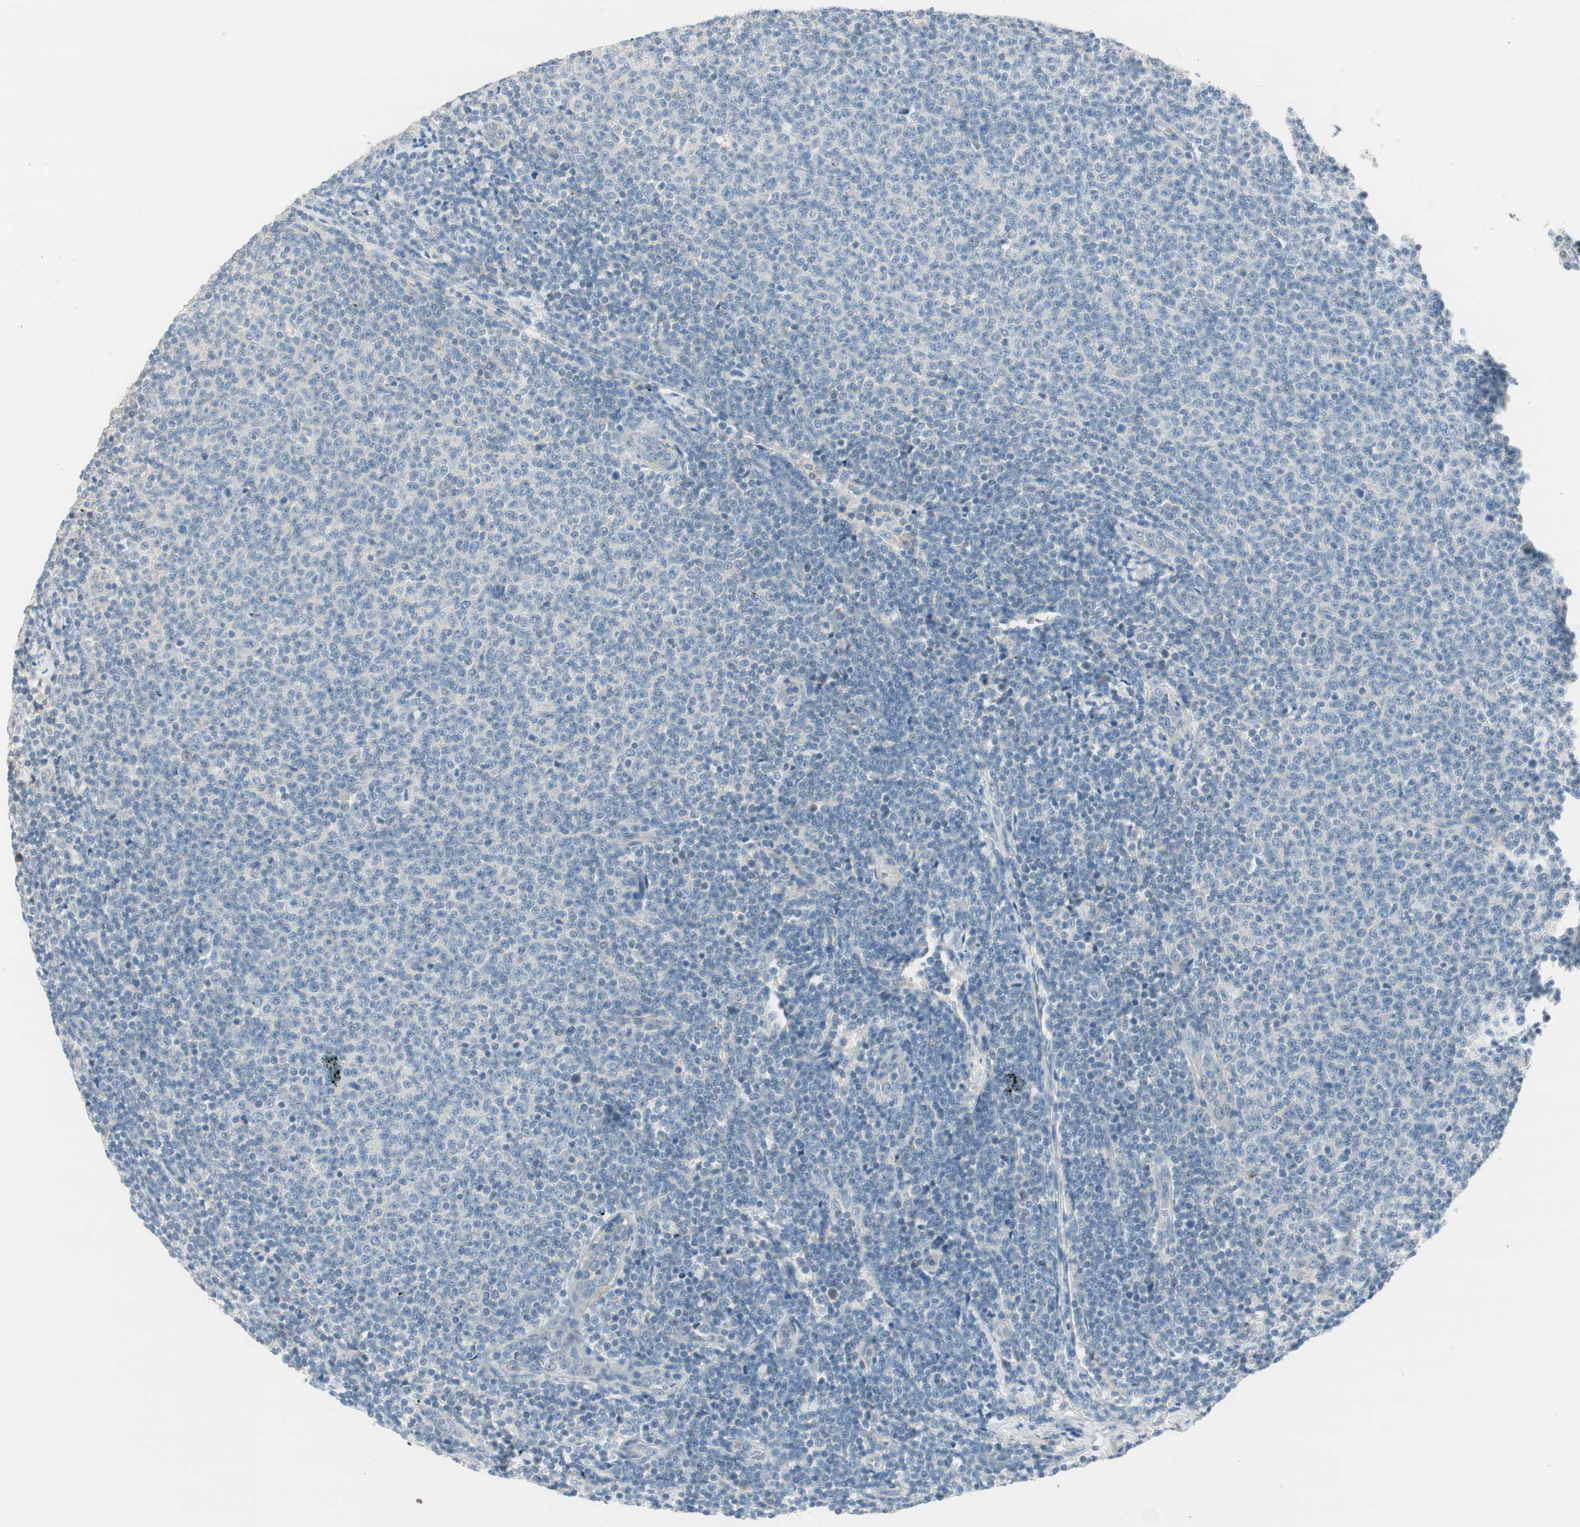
{"staining": {"intensity": "negative", "quantity": "none", "location": "none"}, "tissue": "lymphoma", "cell_type": "Tumor cells", "image_type": "cancer", "snomed": [{"axis": "morphology", "description": "Malignant lymphoma, non-Hodgkin's type, Low grade"}, {"axis": "topography", "description": "Lymph node"}], "caption": "Immunohistochemical staining of human low-grade malignant lymphoma, non-Hodgkin's type exhibits no significant staining in tumor cells.", "gene": "EVA1A", "patient": {"sex": "male", "age": 66}}